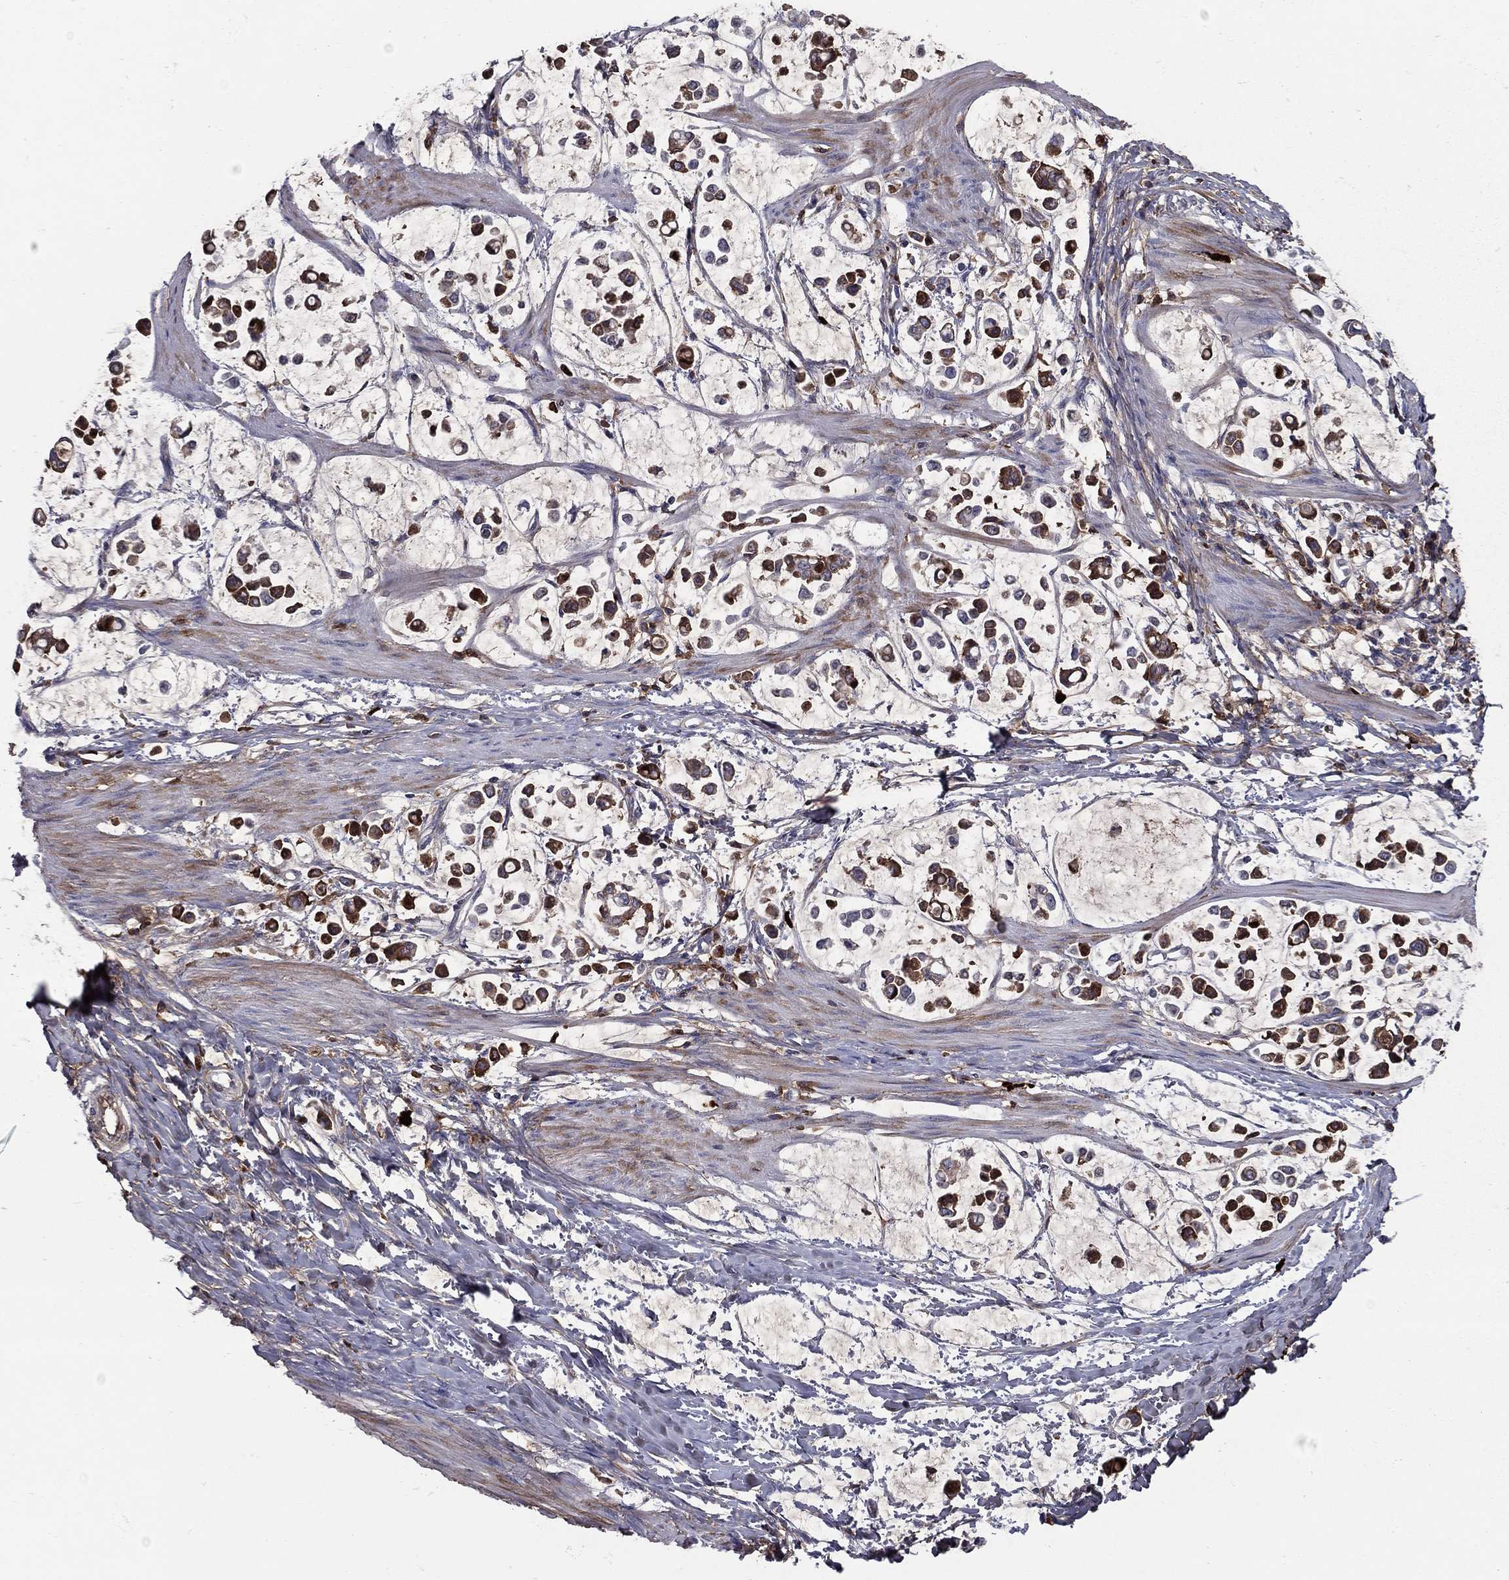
{"staining": {"intensity": "strong", "quantity": "25%-75%", "location": "cytoplasmic/membranous"}, "tissue": "stomach cancer", "cell_type": "Tumor cells", "image_type": "cancer", "snomed": [{"axis": "morphology", "description": "Adenocarcinoma, NOS"}, {"axis": "topography", "description": "Stomach"}], "caption": "Protein analysis of stomach cancer (adenocarcinoma) tissue demonstrates strong cytoplasmic/membranous staining in about 25%-75% of tumor cells.", "gene": "HPX", "patient": {"sex": "male", "age": 82}}